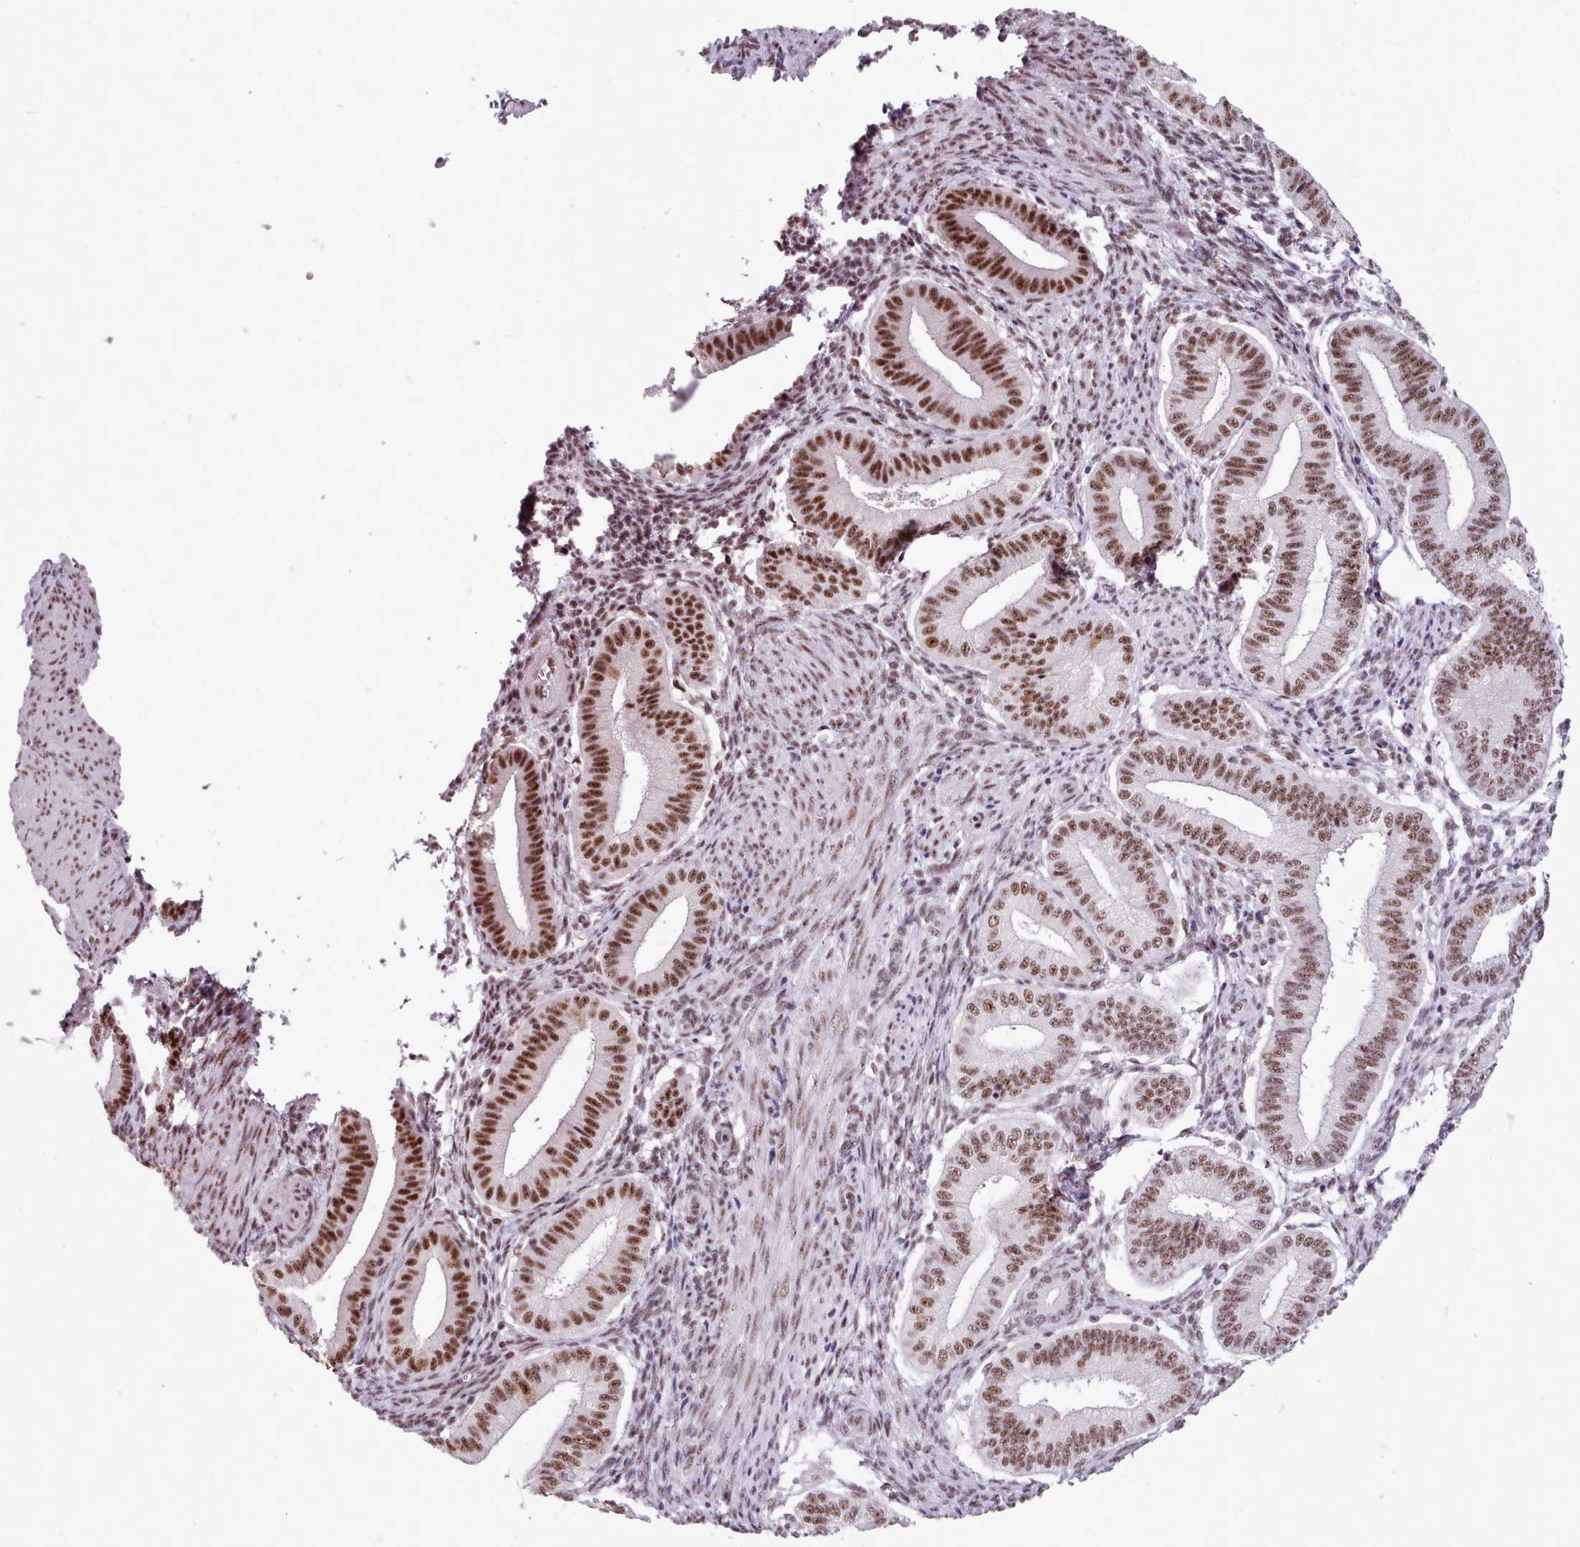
{"staining": {"intensity": "moderate", "quantity": ">75%", "location": "nuclear"}, "tissue": "endometrium", "cell_type": "Cells in endometrial stroma", "image_type": "normal", "snomed": [{"axis": "morphology", "description": "Normal tissue, NOS"}, {"axis": "topography", "description": "Endometrium"}], "caption": "Immunohistochemical staining of normal endometrium shows medium levels of moderate nuclear positivity in approximately >75% of cells in endometrial stroma.", "gene": "SRRM1", "patient": {"sex": "female", "age": 39}}